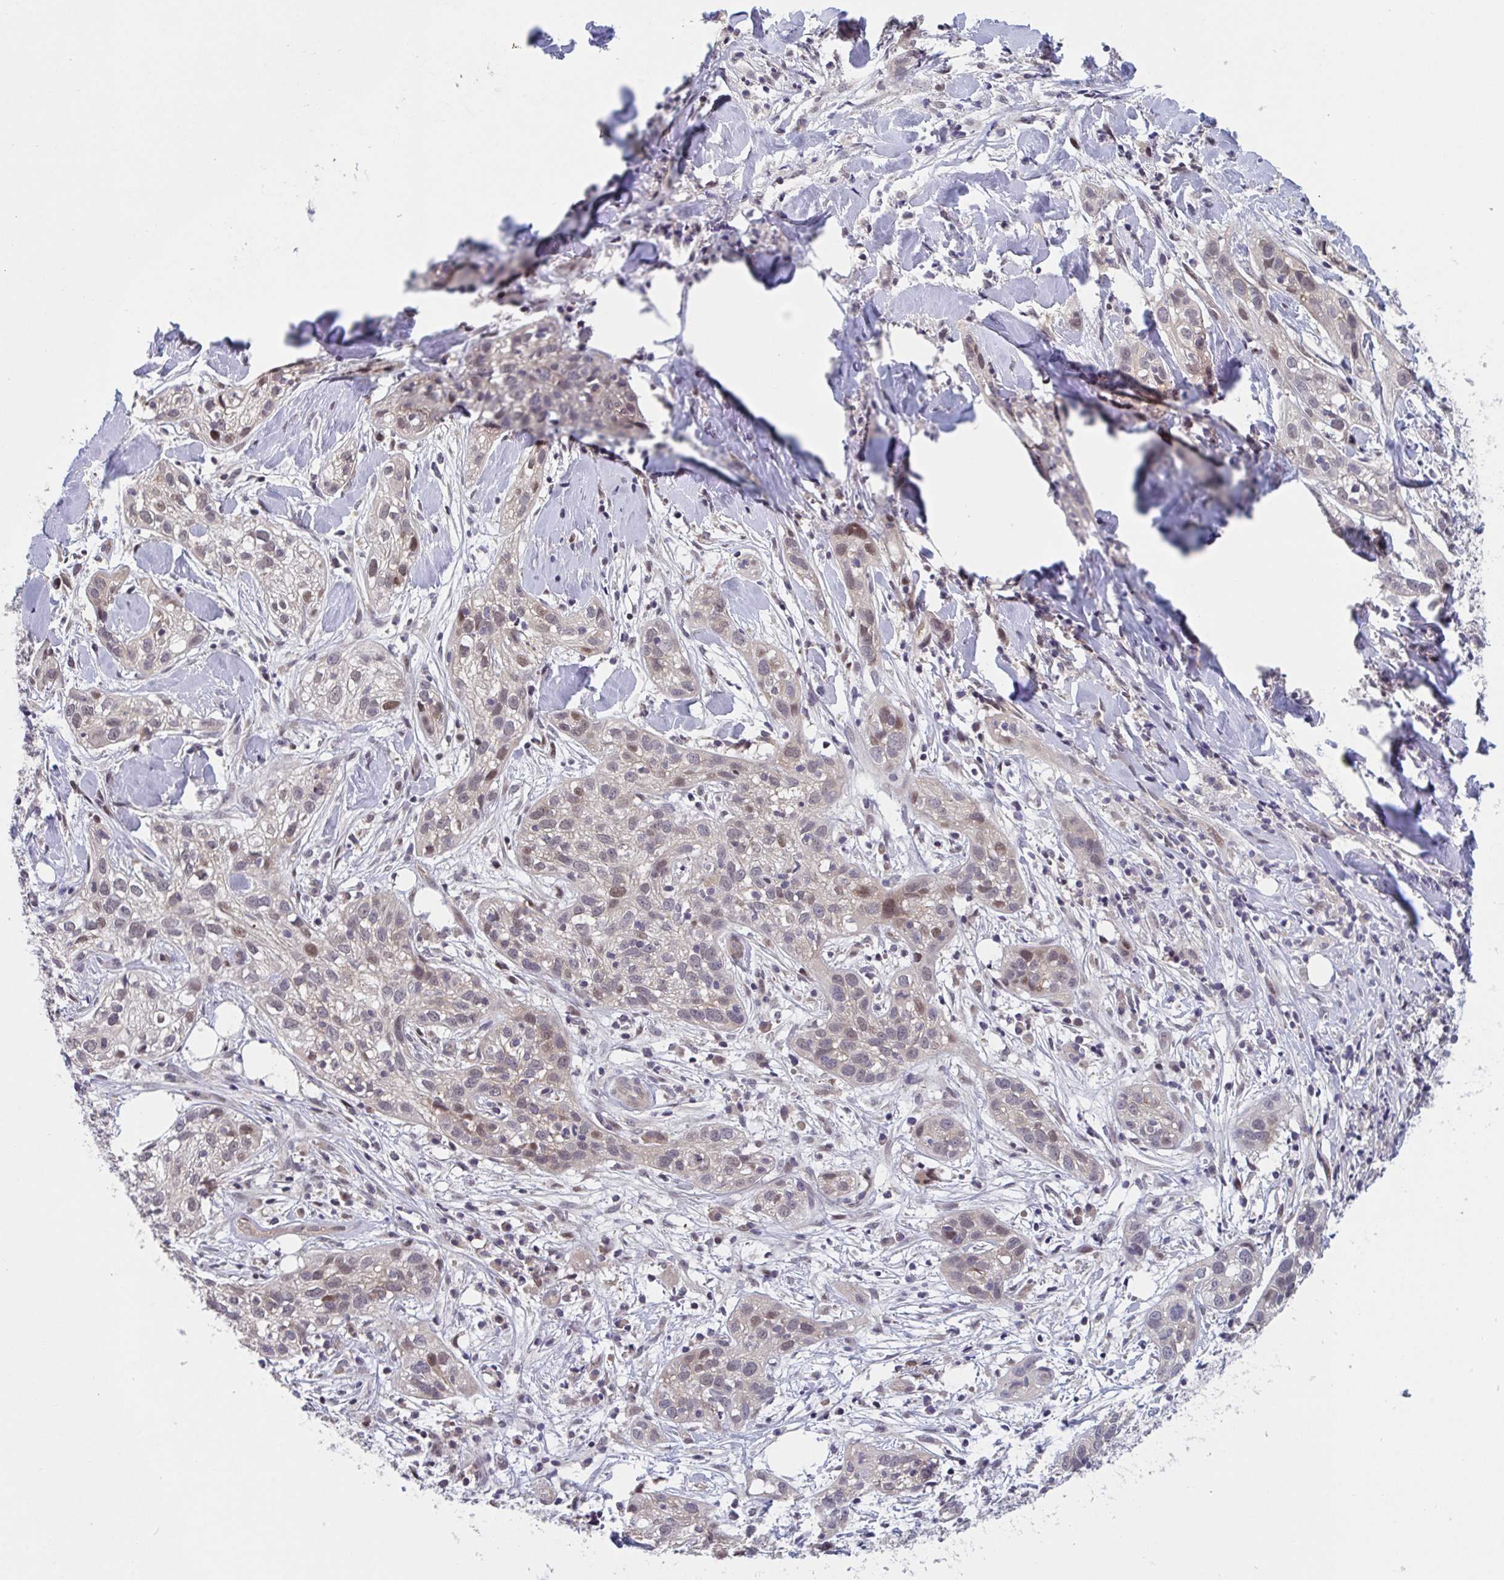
{"staining": {"intensity": "moderate", "quantity": "<25%", "location": "nuclear"}, "tissue": "skin cancer", "cell_type": "Tumor cells", "image_type": "cancer", "snomed": [{"axis": "morphology", "description": "Squamous cell carcinoma, NOS"}, {"axis": "topography", "description": "Skin"}], "caption": "Skin cancer stained for a protein reveals moderate nuclear positivity in tumor cells.", "gene": "RIOK1", "patient": {"sex": "male", "age": 82}}